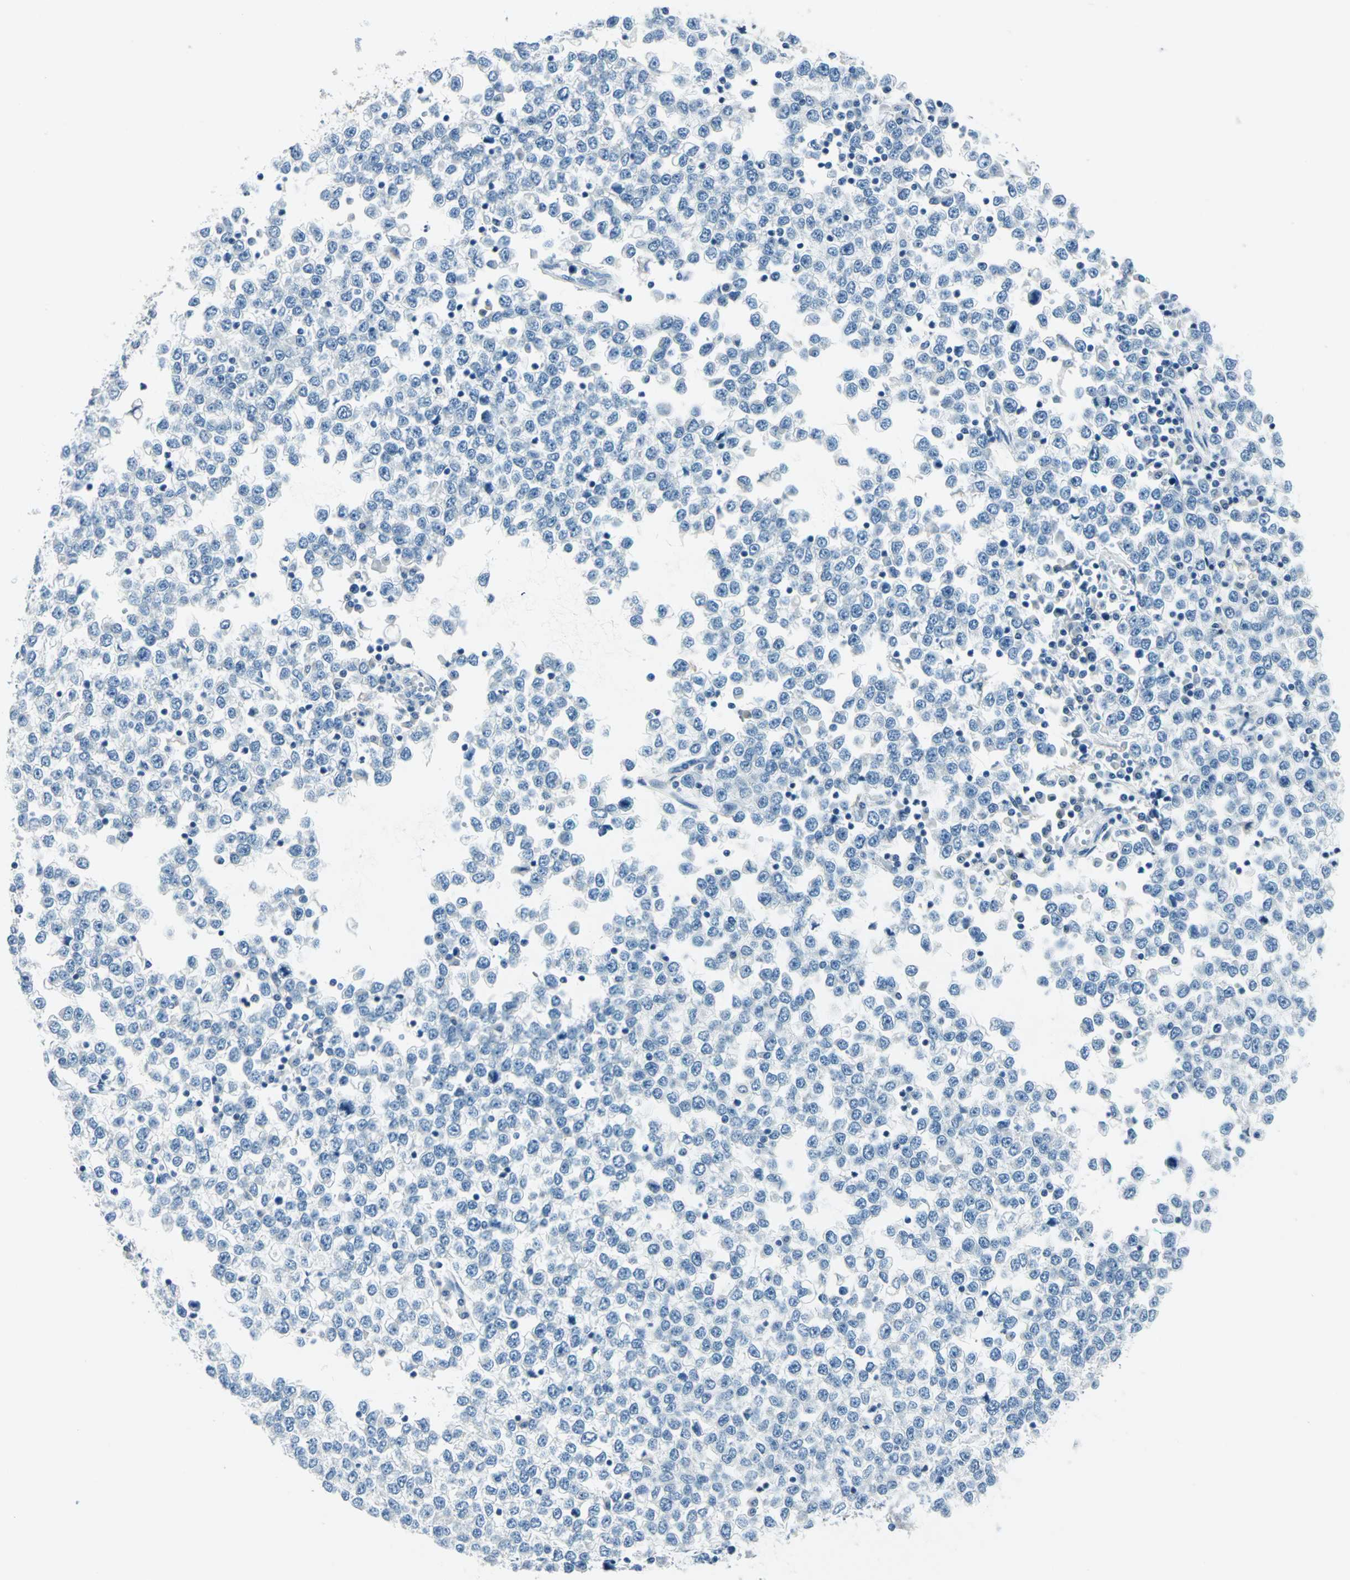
{"staining": {"intensity": "negative", "quantity": "none", "location": "none"}, "tissue": "testis cancer", "cell_type": "Tumor cells", "image_type": "cancer", "snomed": [{"axis": "morphology", "description": "Seminoma, NOS"}, {"axis": "topography", "description": "Testis"}], "caption": "A photomicrograph of human testis cancer (seminoma) is negative for staining in tumor cells.", "gene": "AKR1A1", "patient": {"sex": "male", "age": 65}}